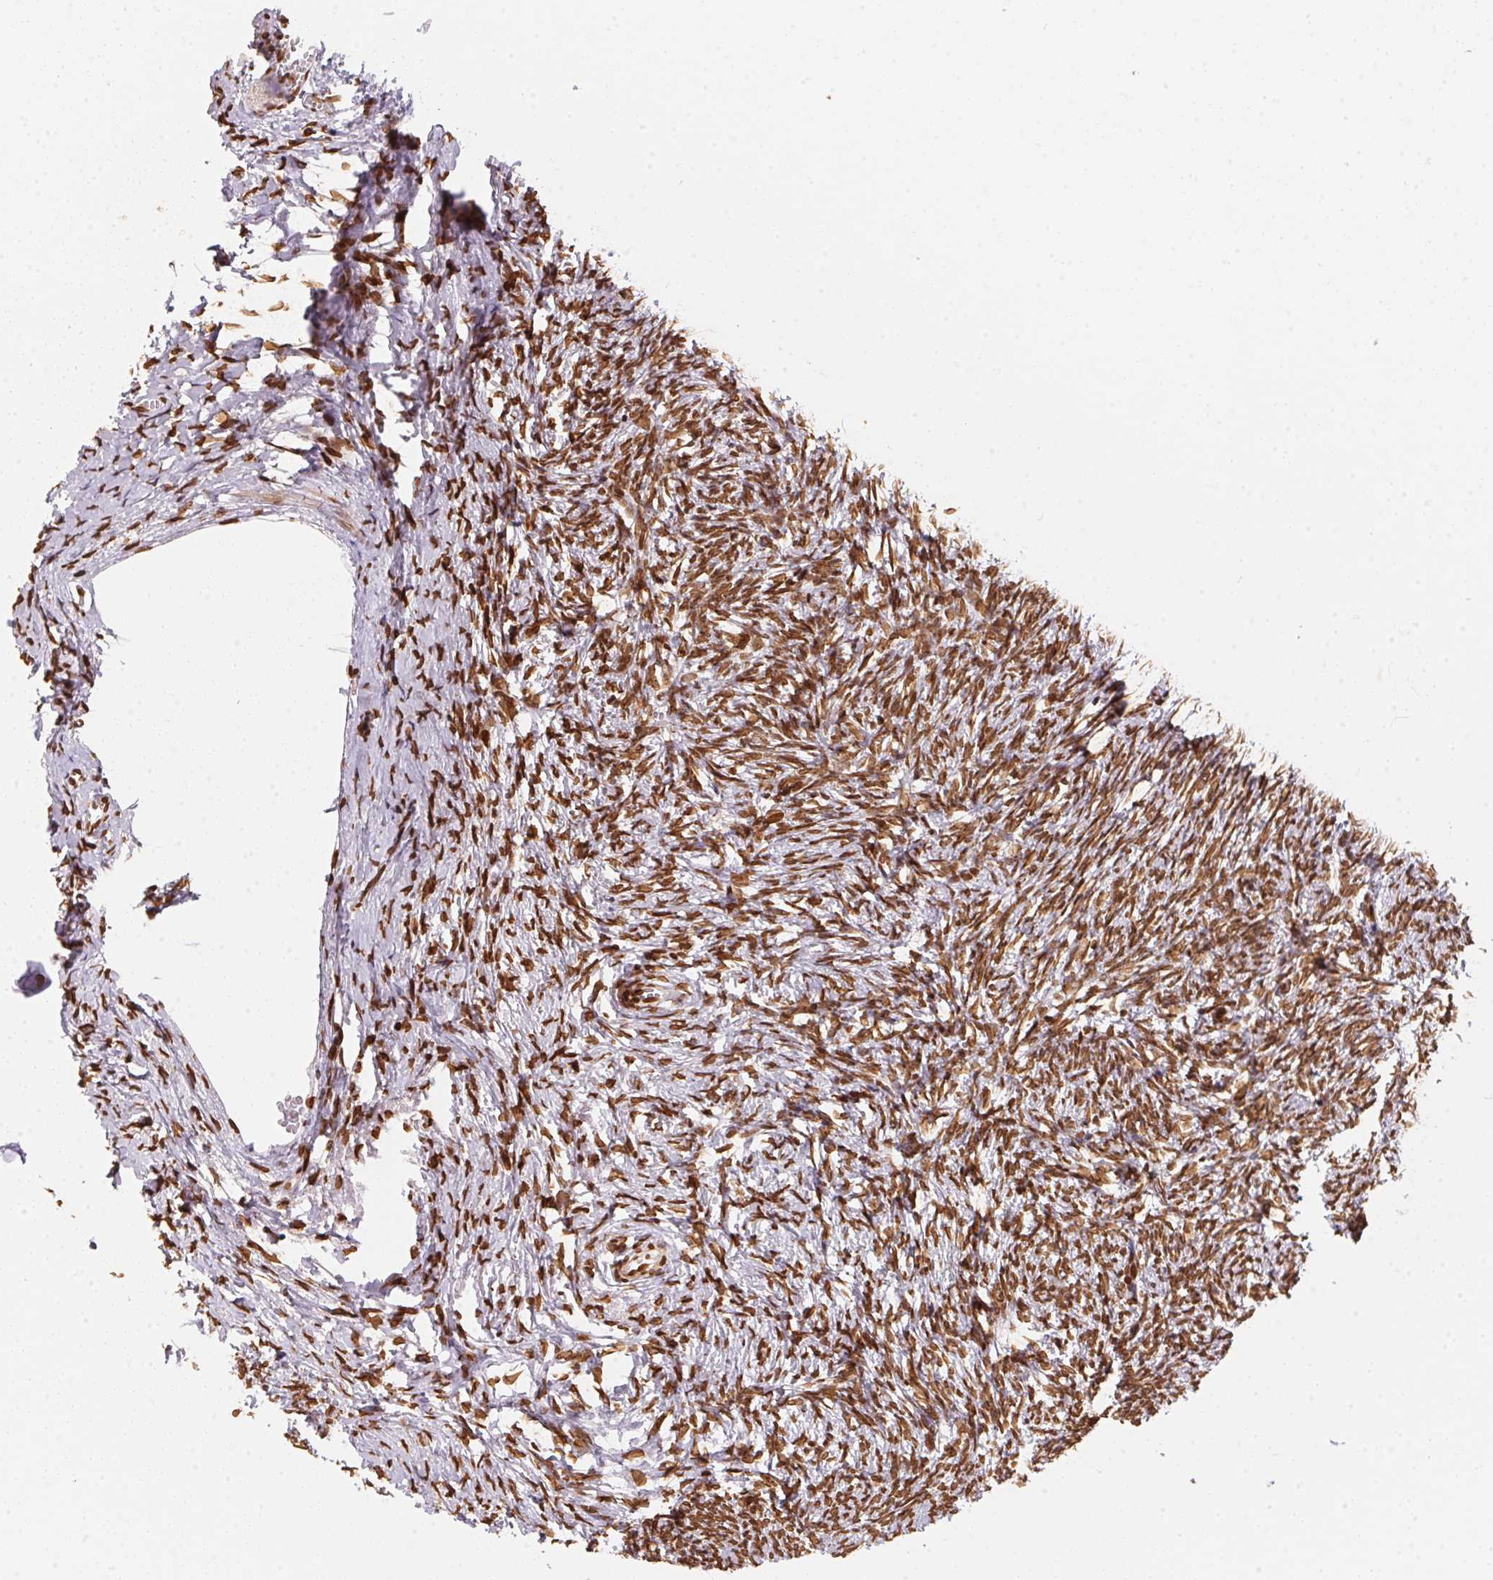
{"staining": {"intensity": "strong", "quantity": ">75%", "location": "nuclear"}, "tissue": "ovary", "cell_type": "Ovarian stroma cells", "image_type": "normal", "snomed": [{"axis": "morphology", "description": "Normal tissue, NOS"}, {"axis": "topography", "description": "Ovary"}], "caption": "Ovarian stroma cells demonstrate strong nuclear positivity in approximately >75% of cells in benign ovary.", "gene": "SAP30BP", "patient": {"sex": "female", "age": 41}}